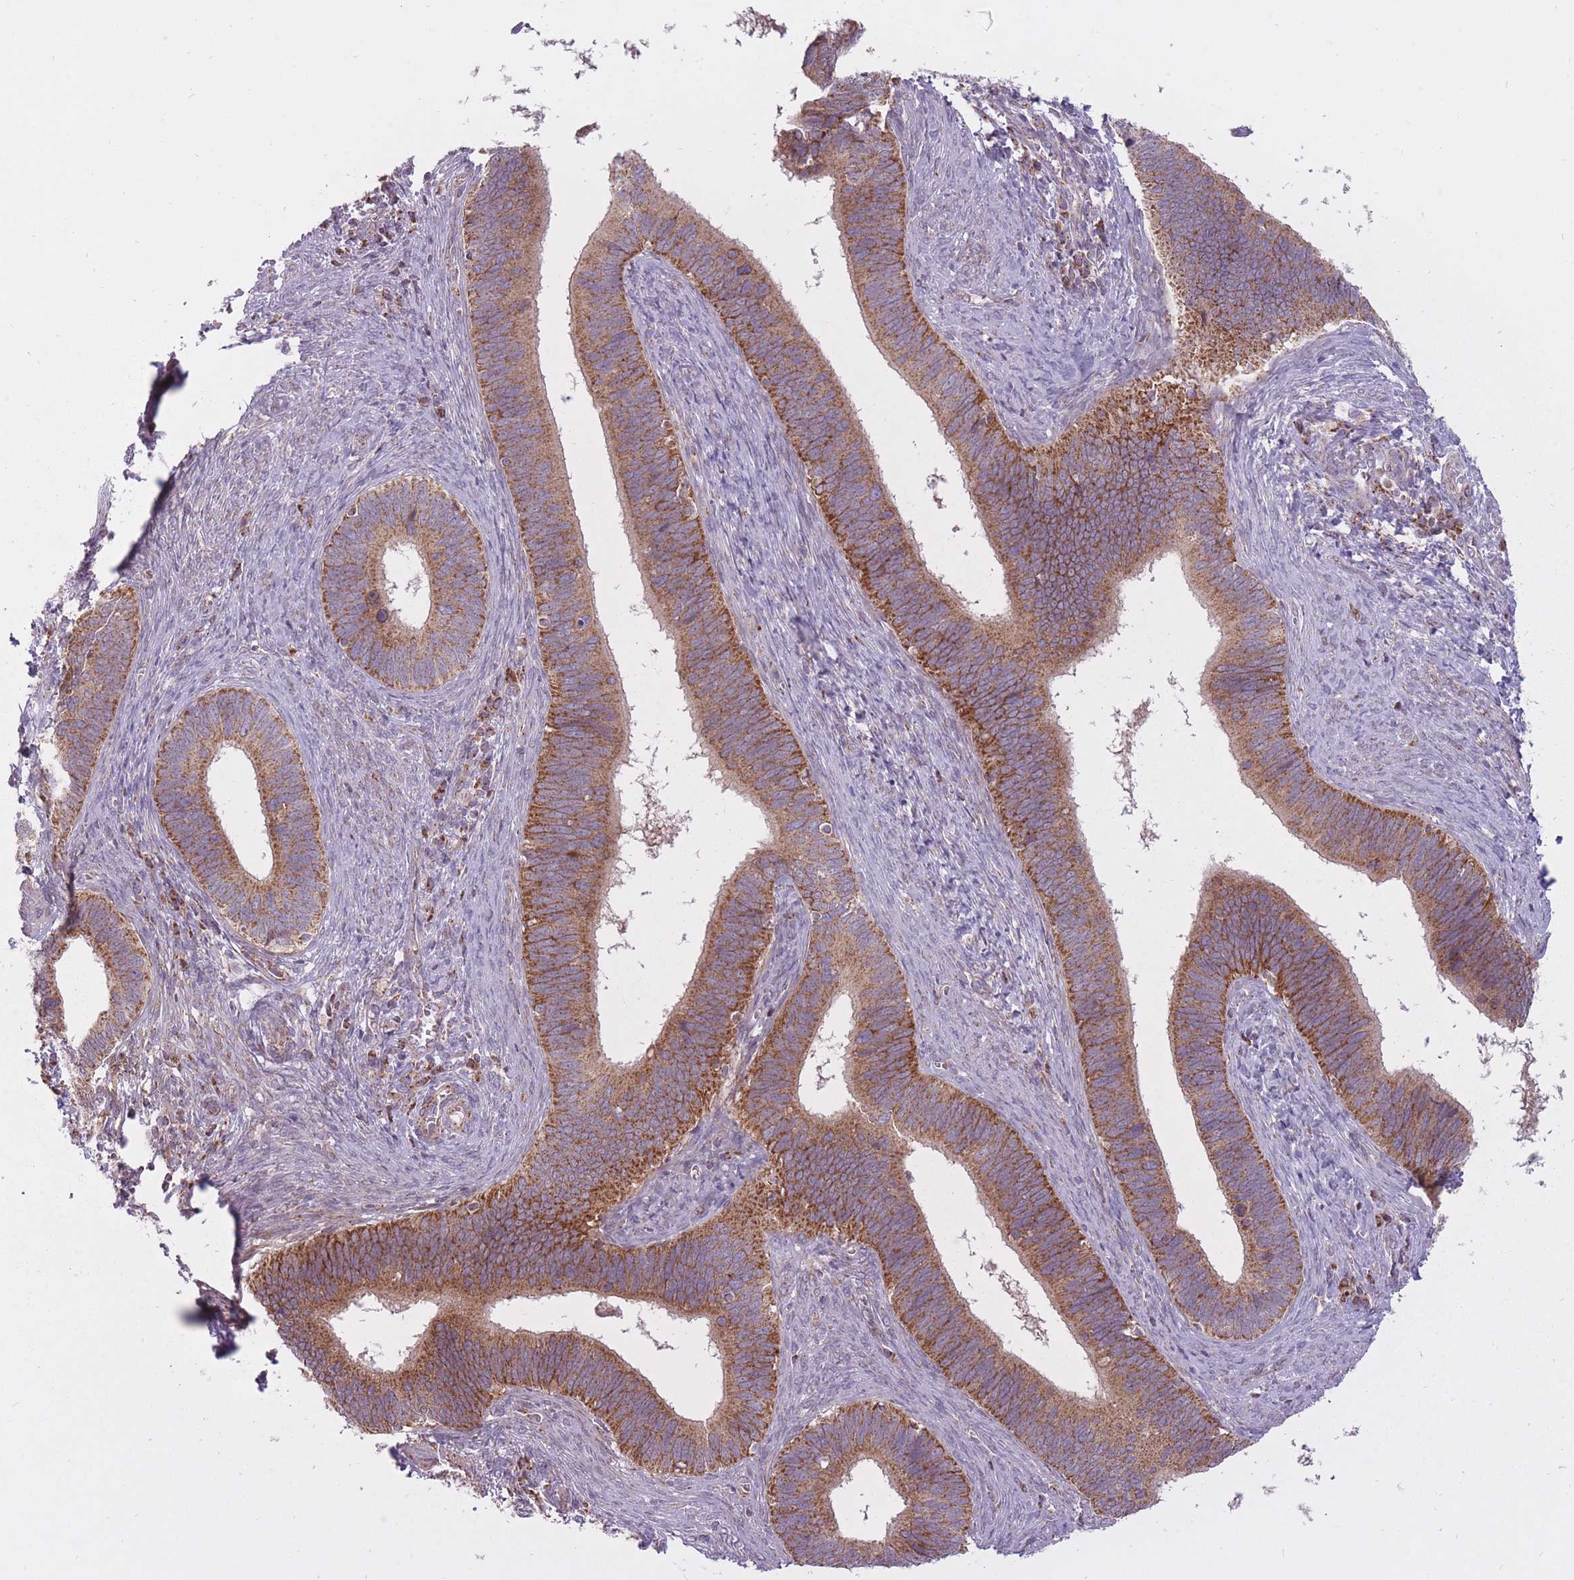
{"staining": {"intensity": "strong", "quantity": "25%-75%", "location": "cytoplasmic/membranous"}, "tissue": "cervical cancer", "cell_type": "Tumor cells", "image_type": "cancer", "snomed": [{"axis": "morphology", "description": "Adenocarcinoma, NOS"}, {"axis": "topography", "description": "Cervix"}], "caption": "Tumor cells exhibit strong cytoplasmic/membranous expression in about 25%-75% of cells in adenocarcinoma (cervical).", "gene": "LIN7C", "patient": {"sex": "female", "age": 42}}